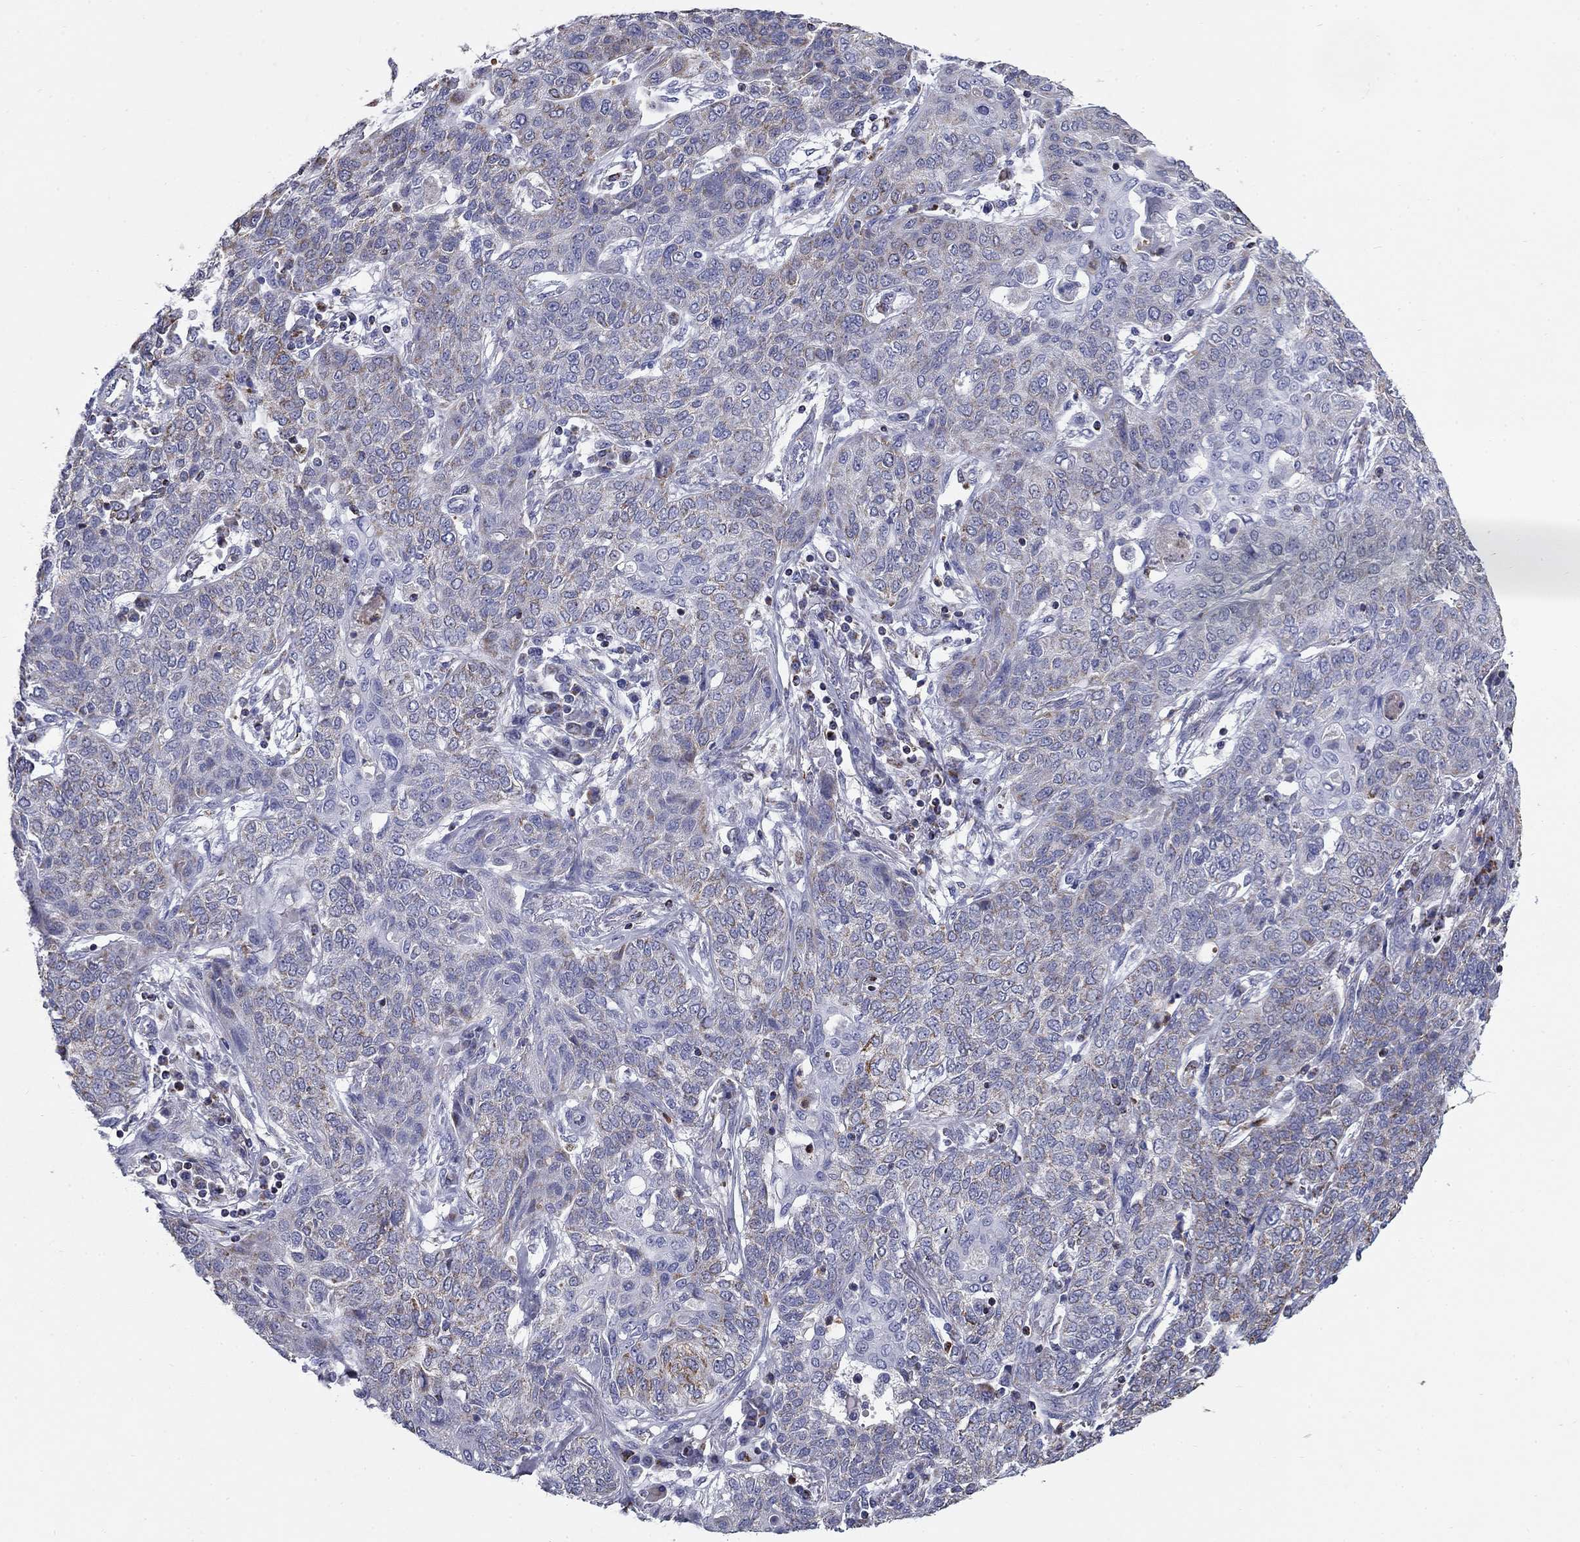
{"staining": {"intensity": "weak", "quantity": "<25%", "location": "cytoplasmic/membranous"}, "tissue": "lung cancer", "cell_type": "Tumor cells", "image_type": "cancer", "snomed": [{"axis": "morphology", "description": "Squamous cell carcinoma, NOS"}, {"axis": "topography", "description": "Lung"}], "caption": "Immunohistochemistry micrograph of lung cancer stained for a protein (brown), which exhibits no positivity in tumor cells.", "gene": "NDUFA4L2", "patient": {"sex": "female", "age": 70}}